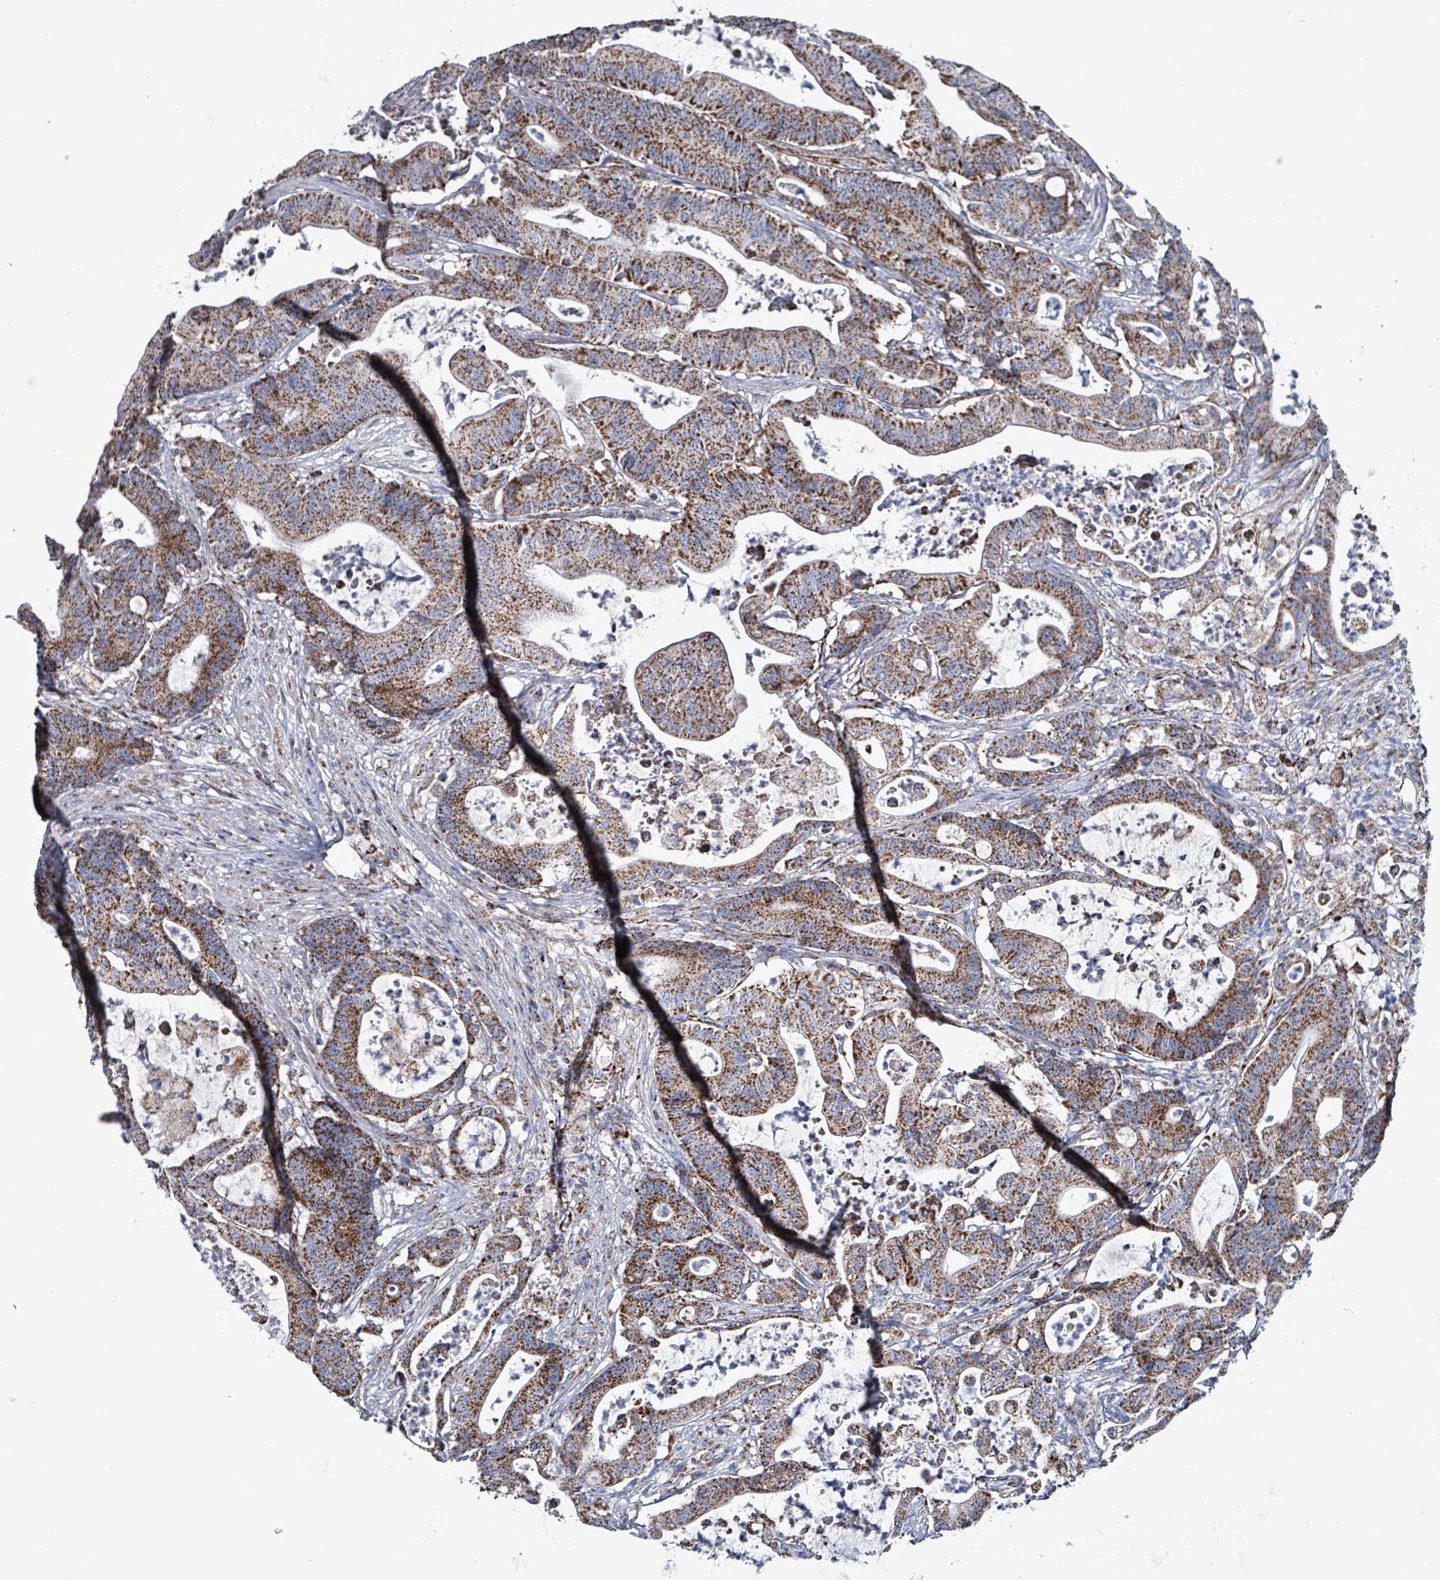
{"staining": {"intensity": "strong", "quantity": ">75%", "location": "cytoplasmic/membranous"}, "tissue": "colorectal cancer", "cell_type": "Tumor cells", "image_type": "cancer", "snomed": [{"axis": "morphology", "description": "Adenocarcinoma, NOS"}, {"axis": "topography", "description": "Colon"}], "caption": "About >75% of tumor cells in colorectal adenocarcinoma show strong cytoplasmic/membranous protein expression as visualized by brown immunohistochemical staining.", "gene": "IDH3B", "patient": {"sex": "female", "age": 84}}